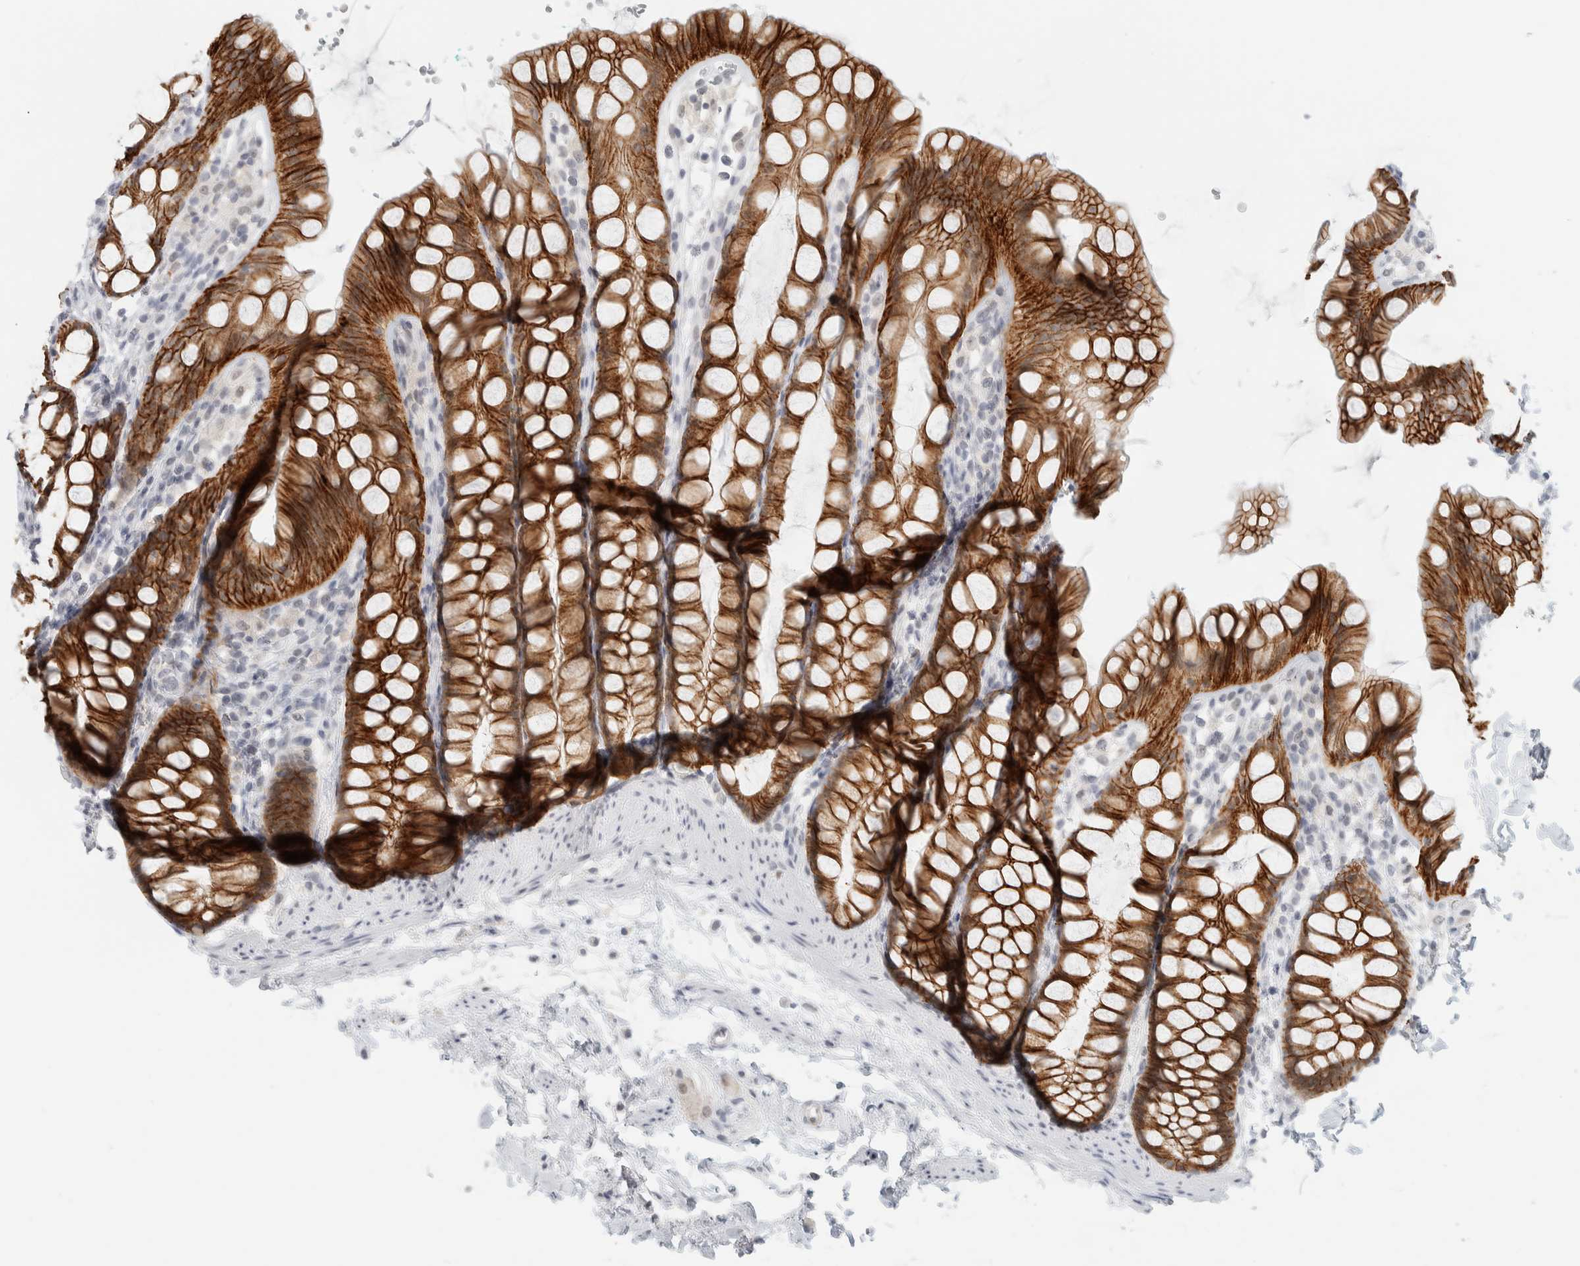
{"staining": {"intensity": "strong", "quantity": ">75%", "location": "cytoplasmic/membranous"}, "tissue": "rectum", "cell_type": "Glandular cells", "image_type": "normal", "snomed": [{"axis": "morphology", "description": "Normal tissue, NOS"}, {"axis": "topography", "description": "Rectum"}], "caption": "Approximately >75% of glandular cells in normal rectum reveal strong cytoplasmic/membranous protein expression as visualized by brown immunohistochemical staining.", "gene": "CDH17", "patient": {"sex": "female", "age": 65}}